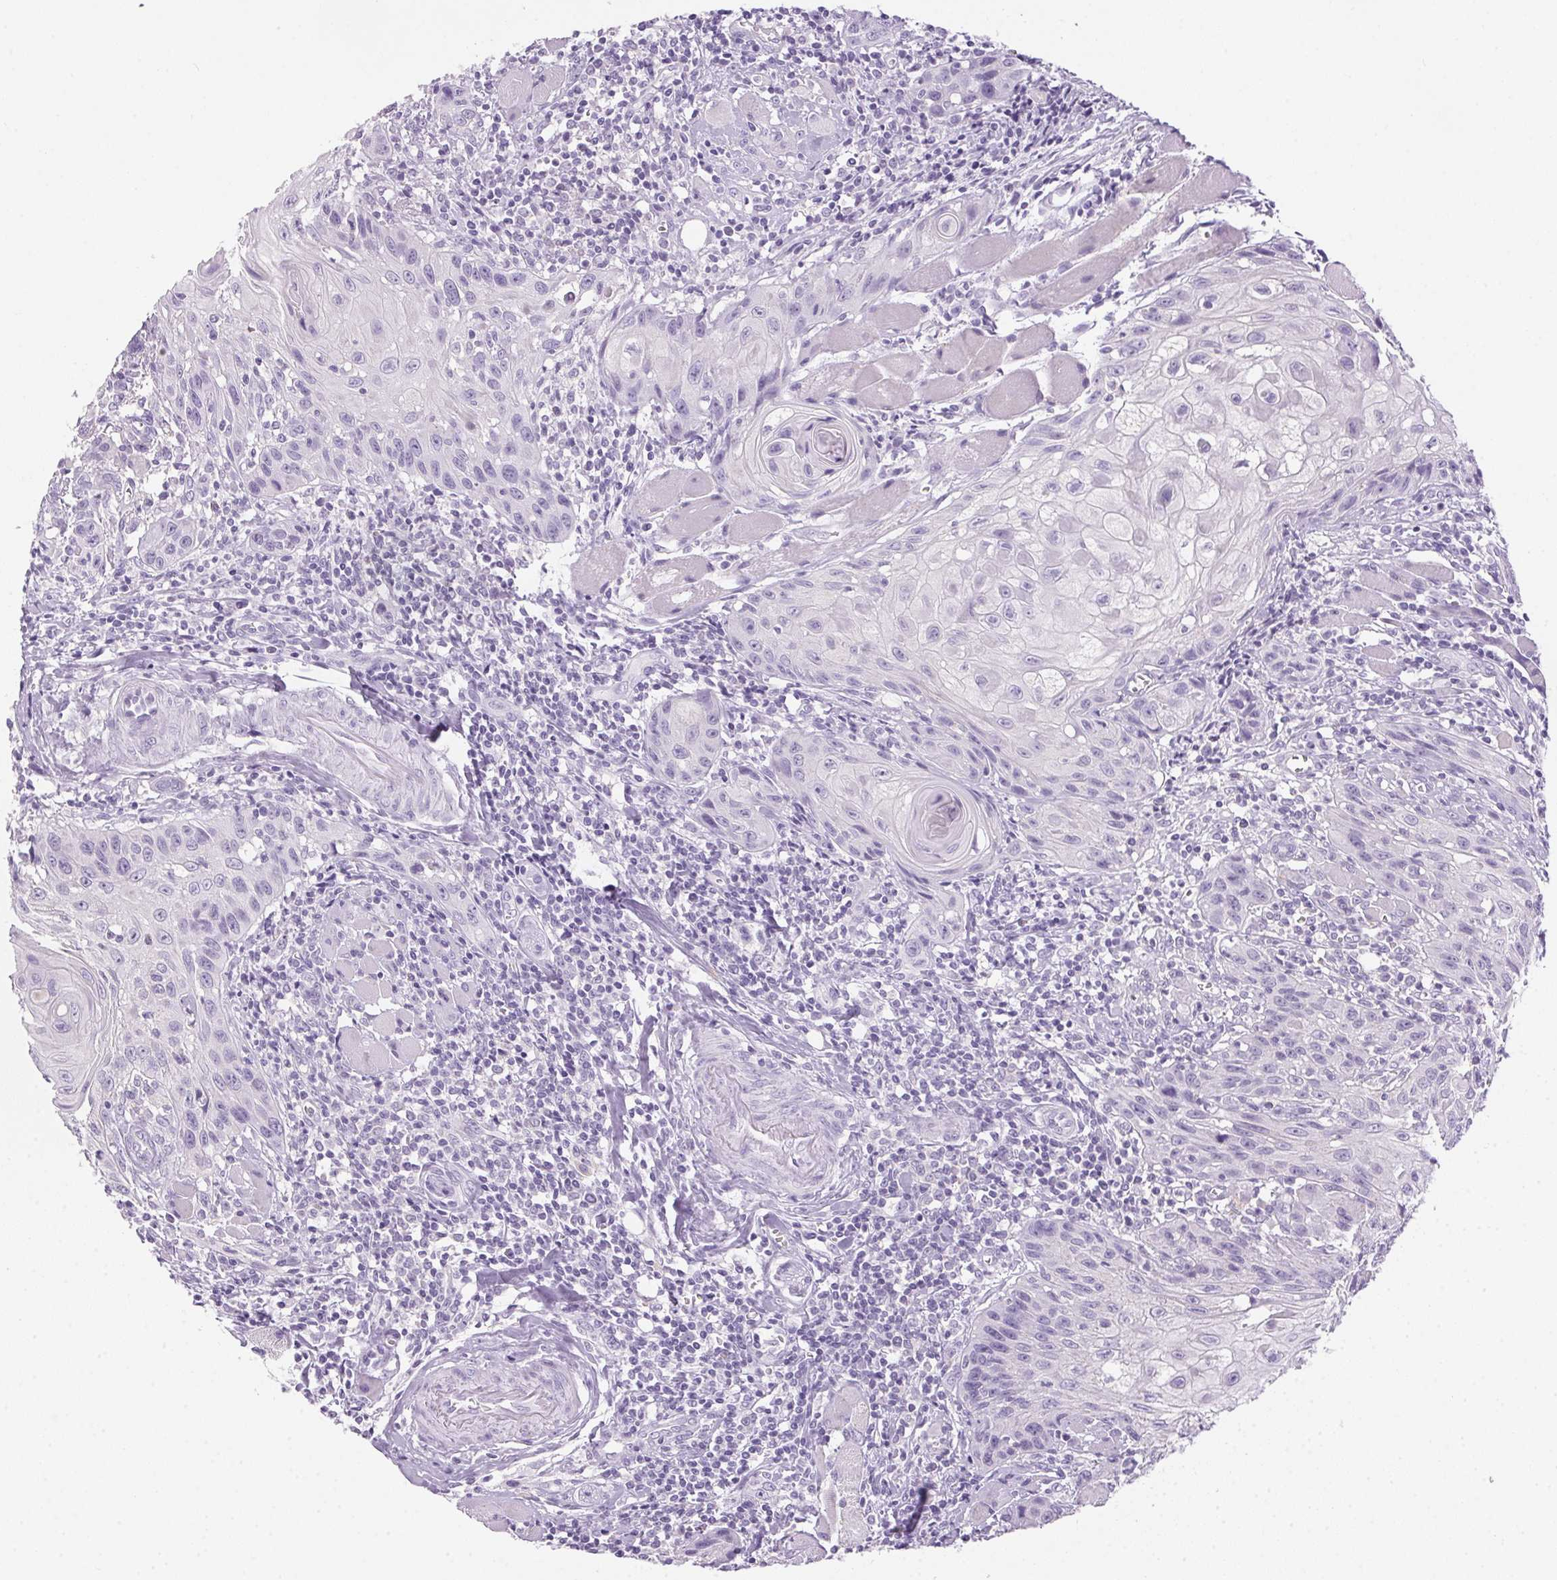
{"staining": {"intensity": "negative", "quantity": "none", "location": "none"}, "tissue": "head and neck cancer", "cell_type": "Tumor cells", "image_type": "cancer", "snomed": [{"axis": "morphology", "description": "Squamous cell carcinoma, NOS"}, {"axis": "topography", "description": "Oral tissue"}, {"axis": "topography", "description": "Head-Neck"}], "caption": "IHC of head and neck cancer shows no positivity in tumor cells.", "gene": "POPDC2", "patient": {"sex": "male", "age": 58}}